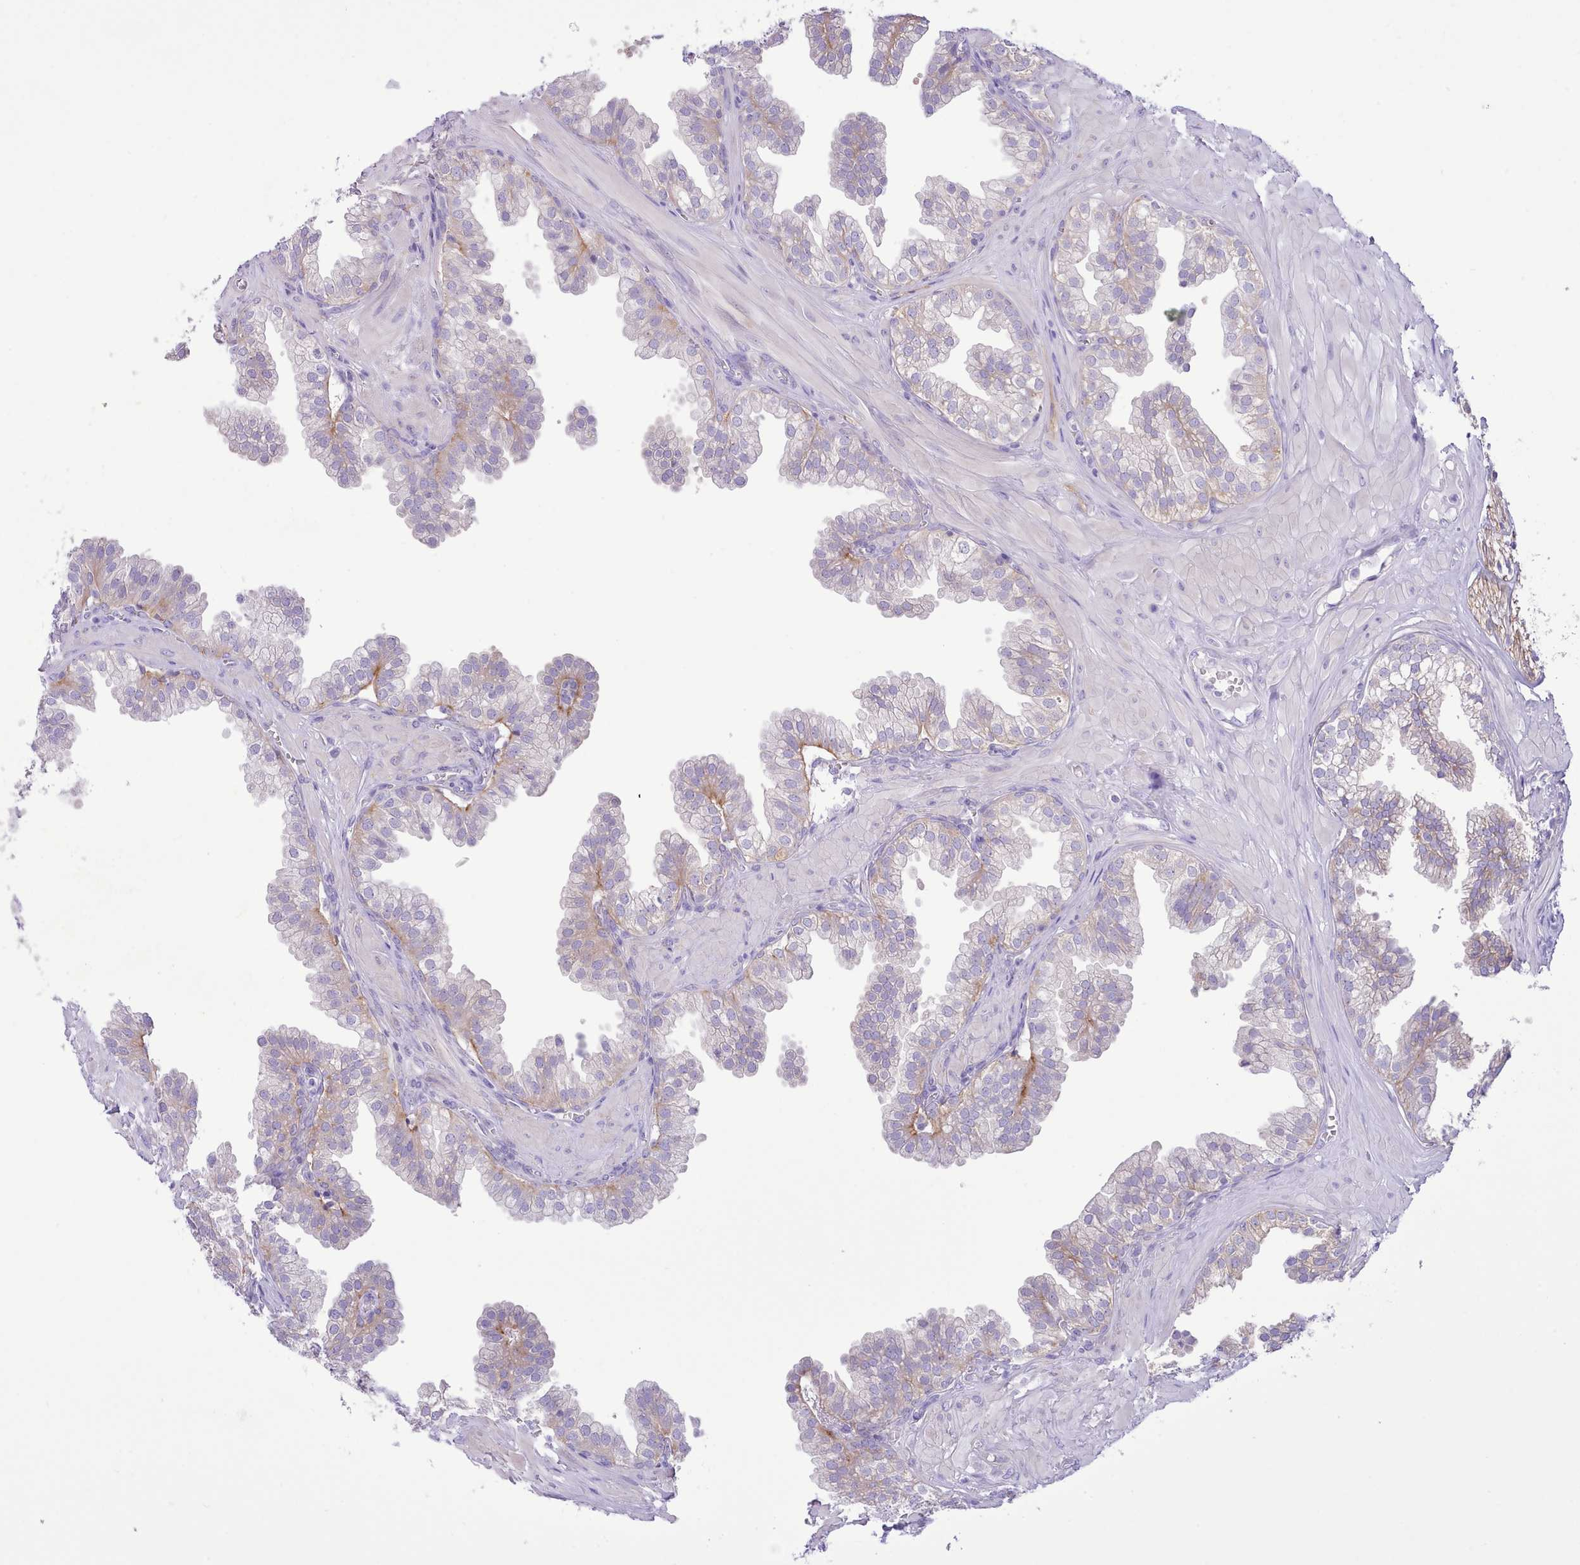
{"staining": {"intensity": "weak", "quantity": "<25%", "location": "cytoplasmic/membranous"}, "tissue": "prostate", "cell_type": "Glandular cells", "image_type": "normal", "snomed": [{"axis": "morphology", "description": "Normal tissue, NOS"}, {"axis": "topography", "description": "Prostate"}, {"axis": "topography", "description": "Peripheral nerve tissue"}], "caption": "Protein analysis of unremarkable prostate demonstrates no significant expression in glandular cells.", "gene": "MDFI", "patient": {"sex": "male", "age": 55}}